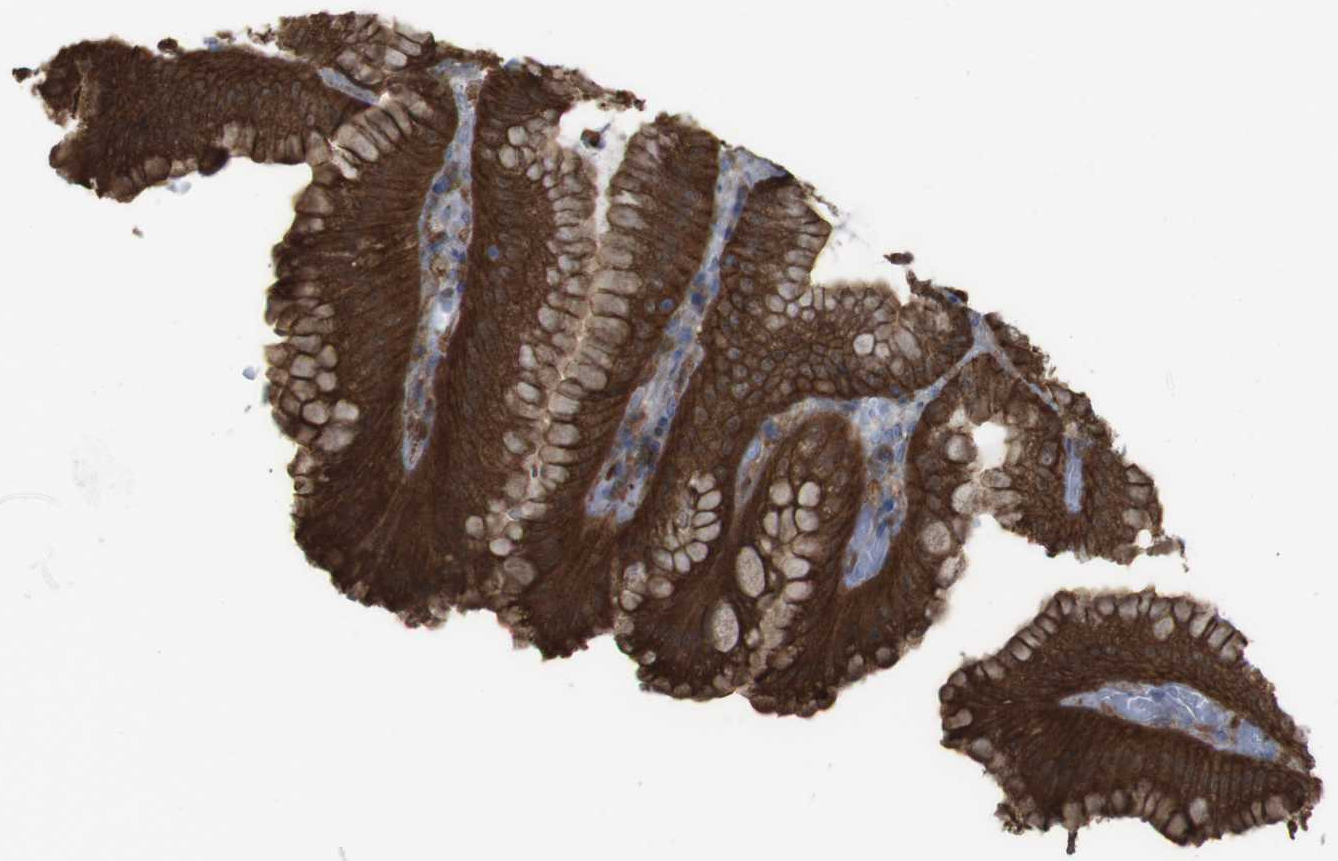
{"staining": {"intensity": "strong", "quantity": ">75%", "location": "cytoplasmic/membranous"}, "tissue": "stomach", "cell_type": "Glandular cells", "image_type": "normal", "snomed": [{"axis": "morphology", "description": "Normal tissue, NOS"}, {"axis": "topography", "description": "Stomach, lower"}], "caption": "DAB (3,3'-diaminobenzidine) immunohistochemical staining of normal stomach reveals strong cytoplasmic/membranous protein staining in about >75% of glandular cells.", "gene": "PRKCD", "patient": {"sex": "male", "age": 71}}